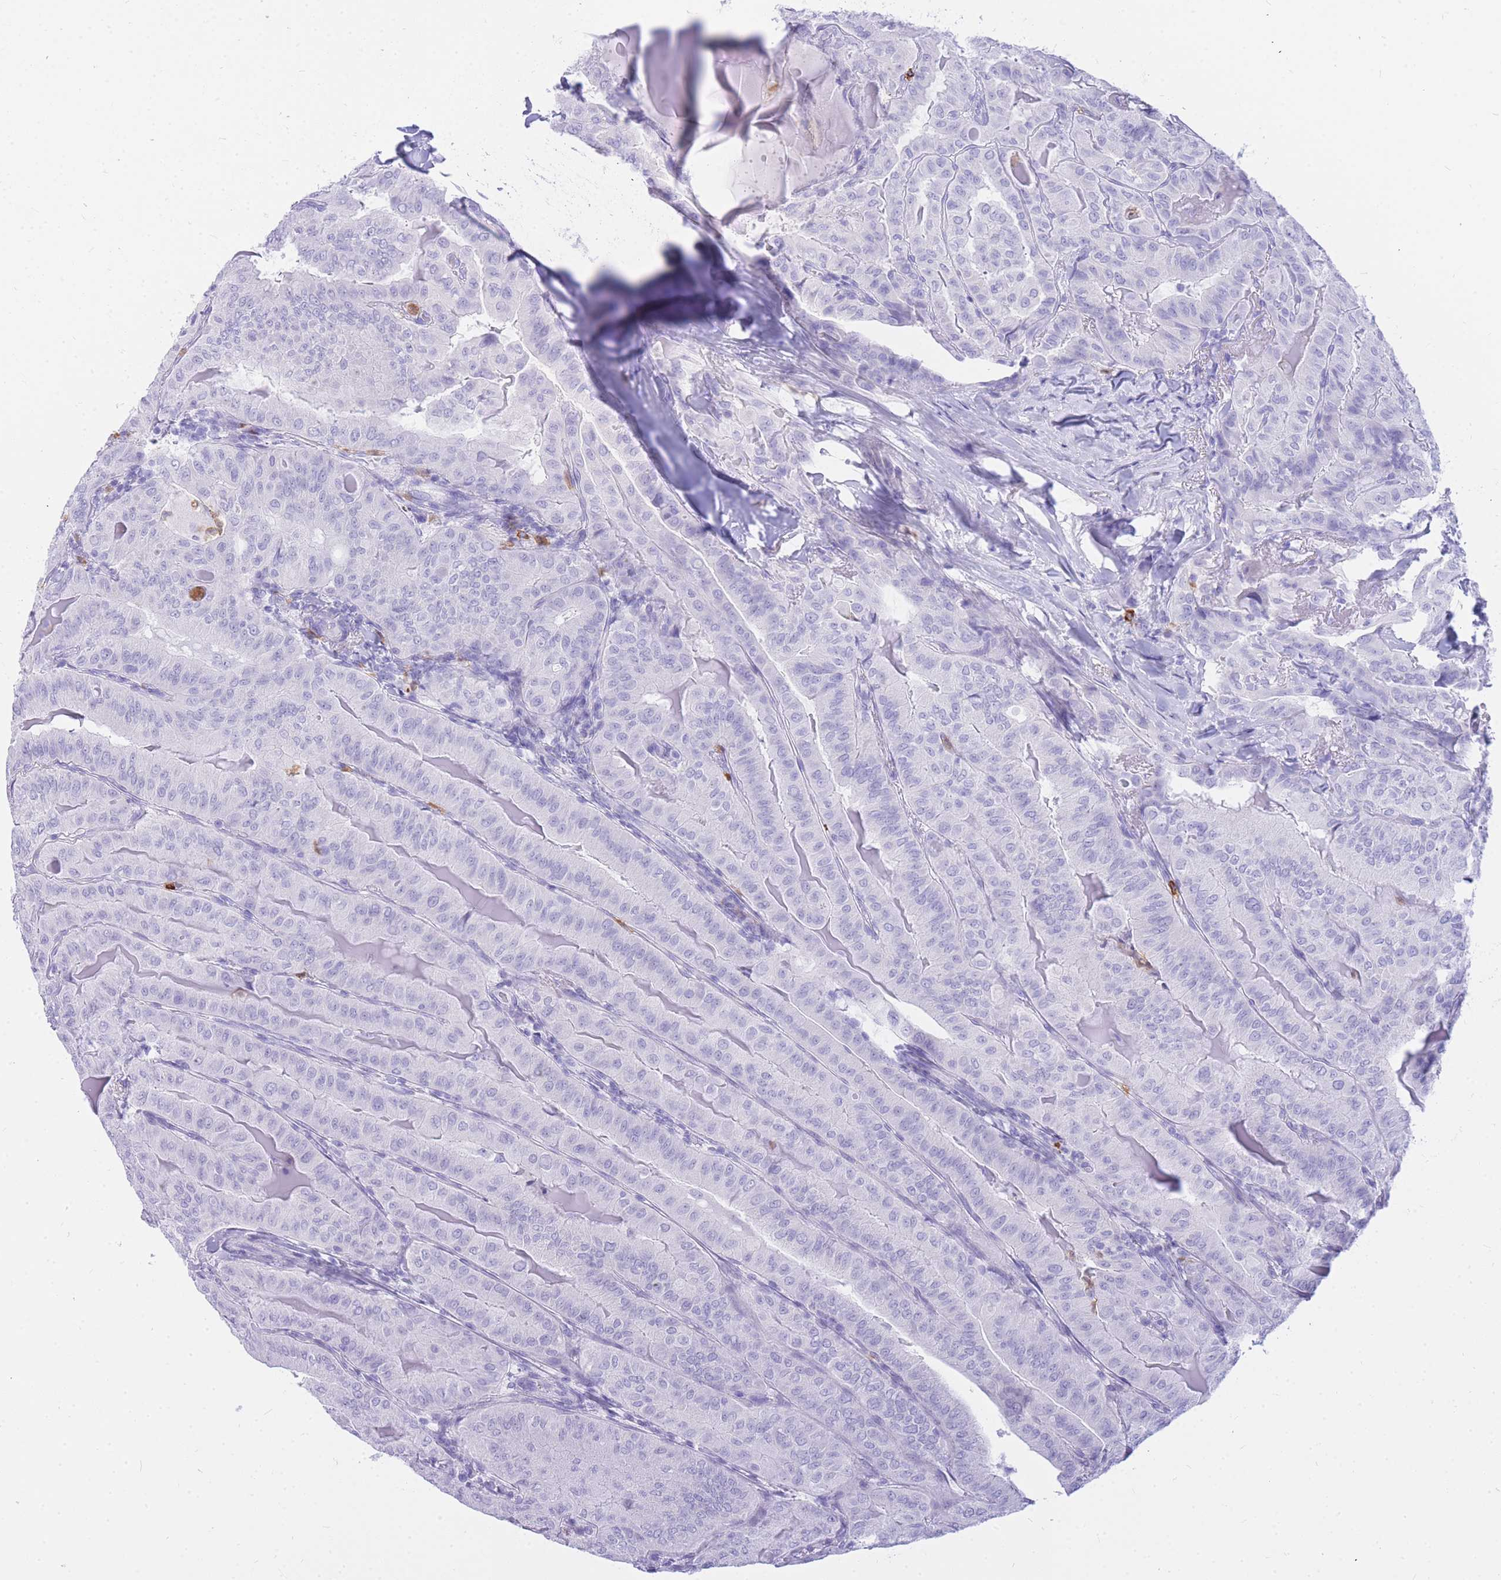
{"staining": {"intensity": "negative", "quantity": "none", "location": "none"}, "tissue": "thyroid cancer", "cell_type": "Tumor cells", "image_type": "cancer", "snomed": [{"axis": "morphology", "description": "Papillary adenocarcinoma, NOS"}, {"axis": "topography", "description": "Thyroid gland"}], "caption": "Immunohistochemical staining of thyroid cancer exhibits no significant staining in tumor cells. (DAB (3,3'-diaminobenzidine) immunohistochemistry (IHC) with hematoxylin counter stain).", "gene": "HERC1", "patient": {"sex": "female", "age": 68}}